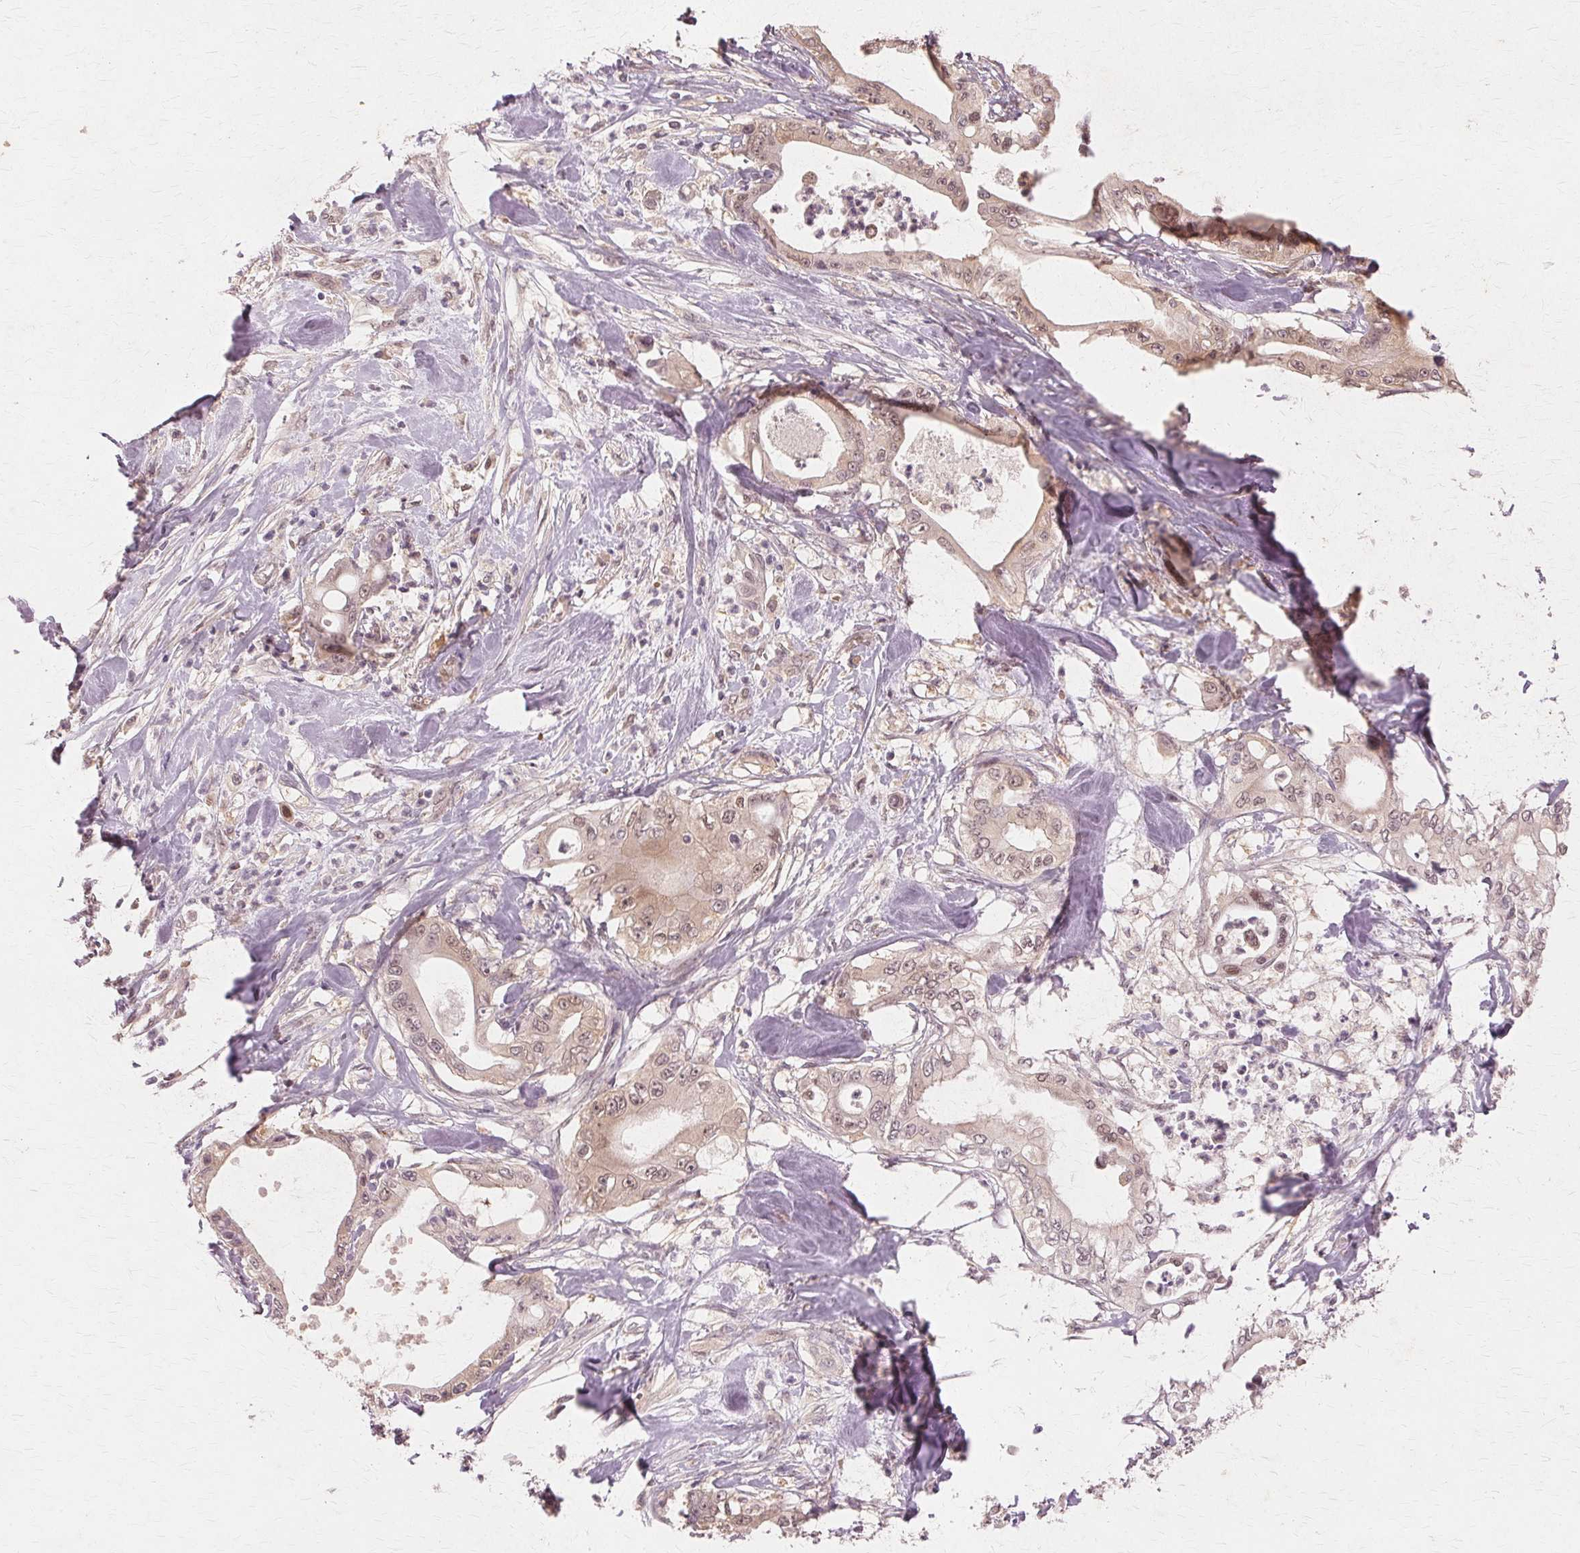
{"staining": {"intensity": "weak", "quantity": ">75%", "location": "cytoplasmic/membranous,nuclear"}, "tissue": "pancreatic cancer", "cell_type": "Tumor cells", "image_type": "cancer", "snomed": [{"axis": "morphology", "description": "Adenocarcinoma, NOS"}, {"axis": "topography", "description": "Pancreas"}], "caption": "About >75% of tumor cells in human pancreatic cancer (adenocarcinoma) exhibit weak cytoplasmic/membranous and nuclear protein expression as visualized by brown immunohistochemical staining.", "gene": "PRMT5", "patient": {"sex": "male", "age": 71}}